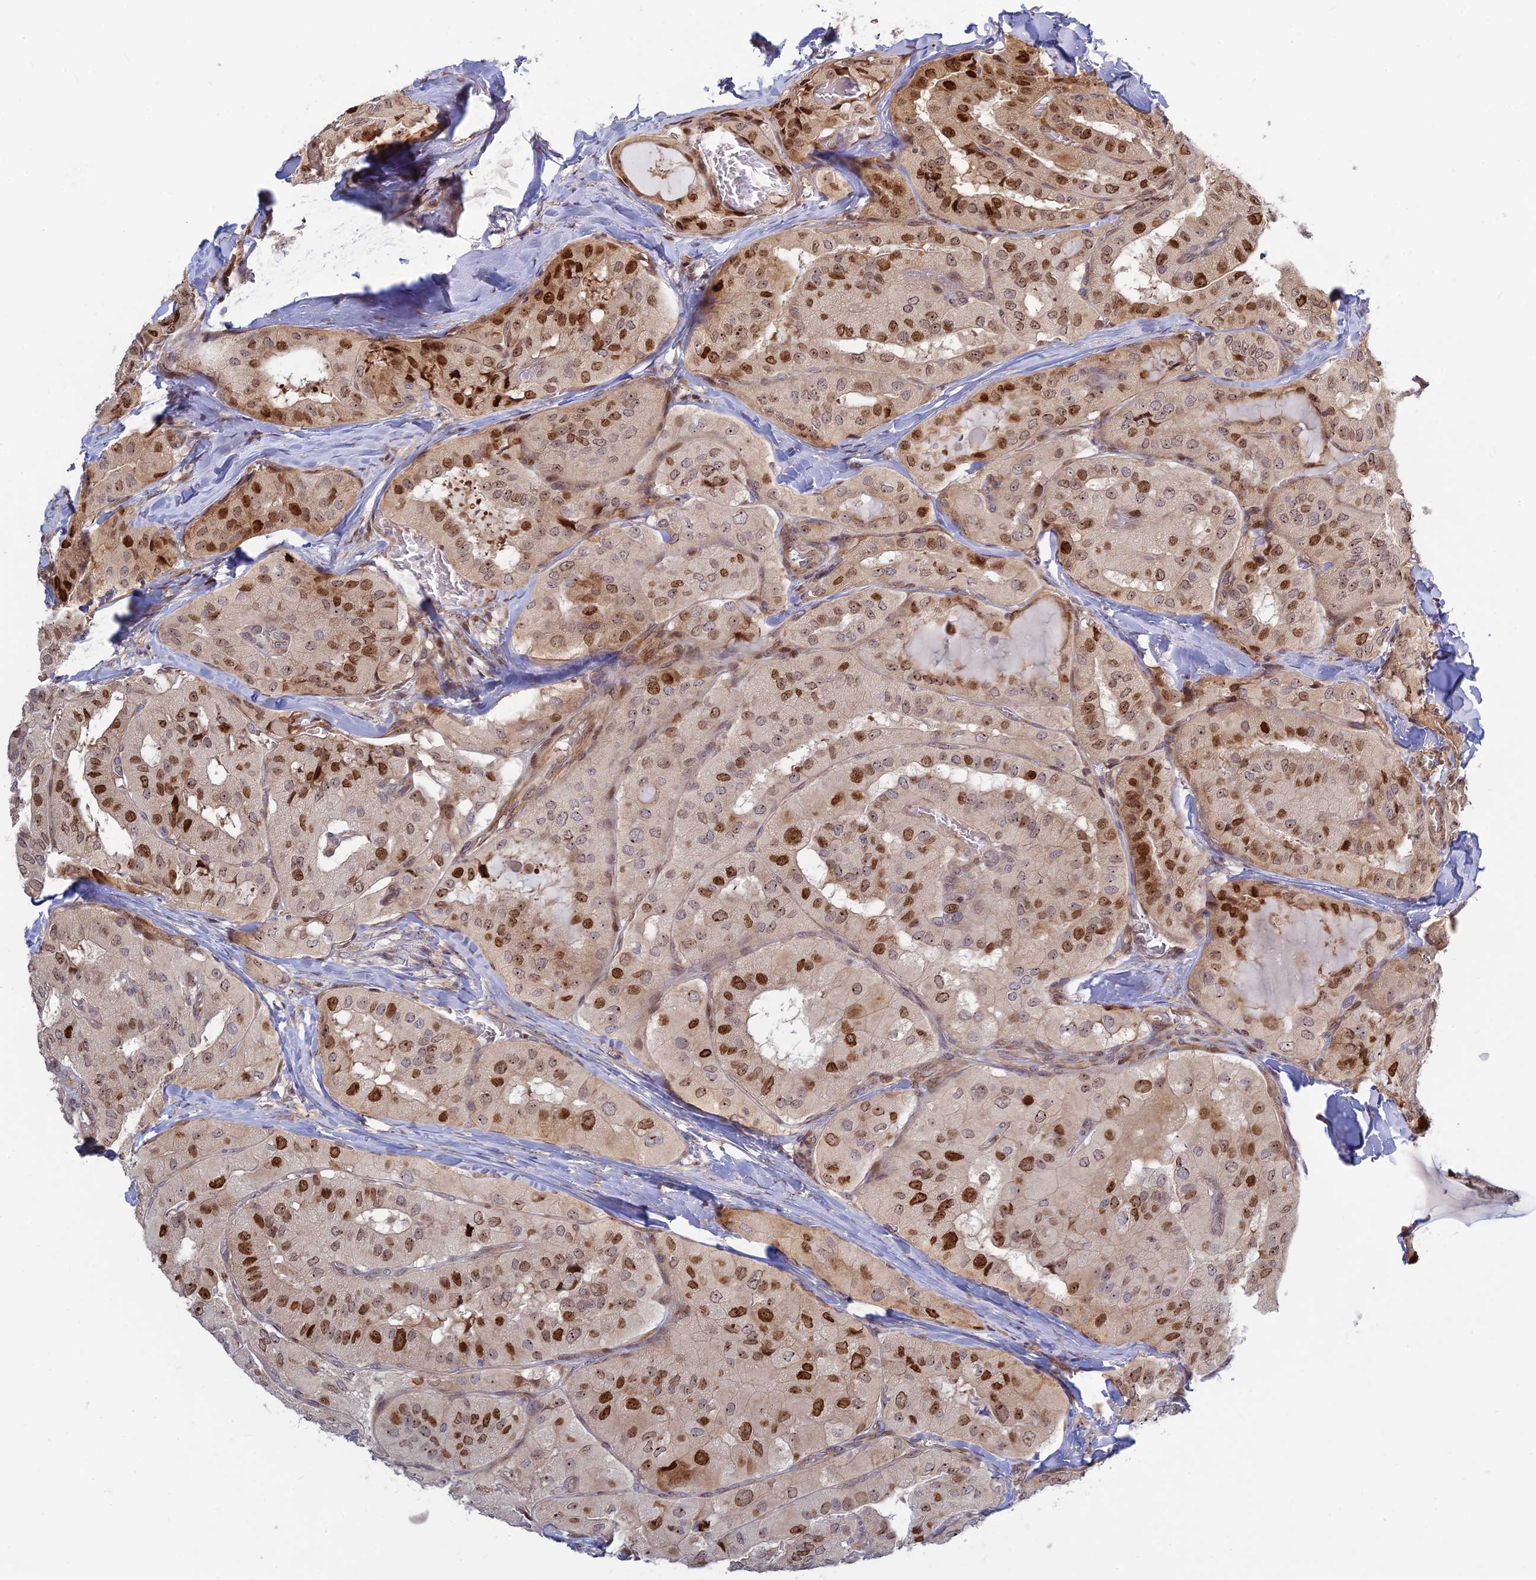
{"staining": {"intensity": "strong", "quantity": "25%-75%", "location": "nuclear"}, "tissue": "thyroid cancer", "cell_type": "Tumor cells", "image_type": "cancer", "snomed": [{"axis": "morphology", "description": "Normal tissue, NOS"}, {"axis": "morphology", "description": "Papillary adenocarcinoma, NOS"}, {"axis": "topography", "description": "Thyroid gland"}], "caption": "This histopathology image shows IHC staining of papillary adenocarcinoma (thyroid), with high strong nuclear positivity in approximately 25%-75% of tumor cells.", "gene": "UFSP2", "patient": {"sex": "female", "age": 59}}